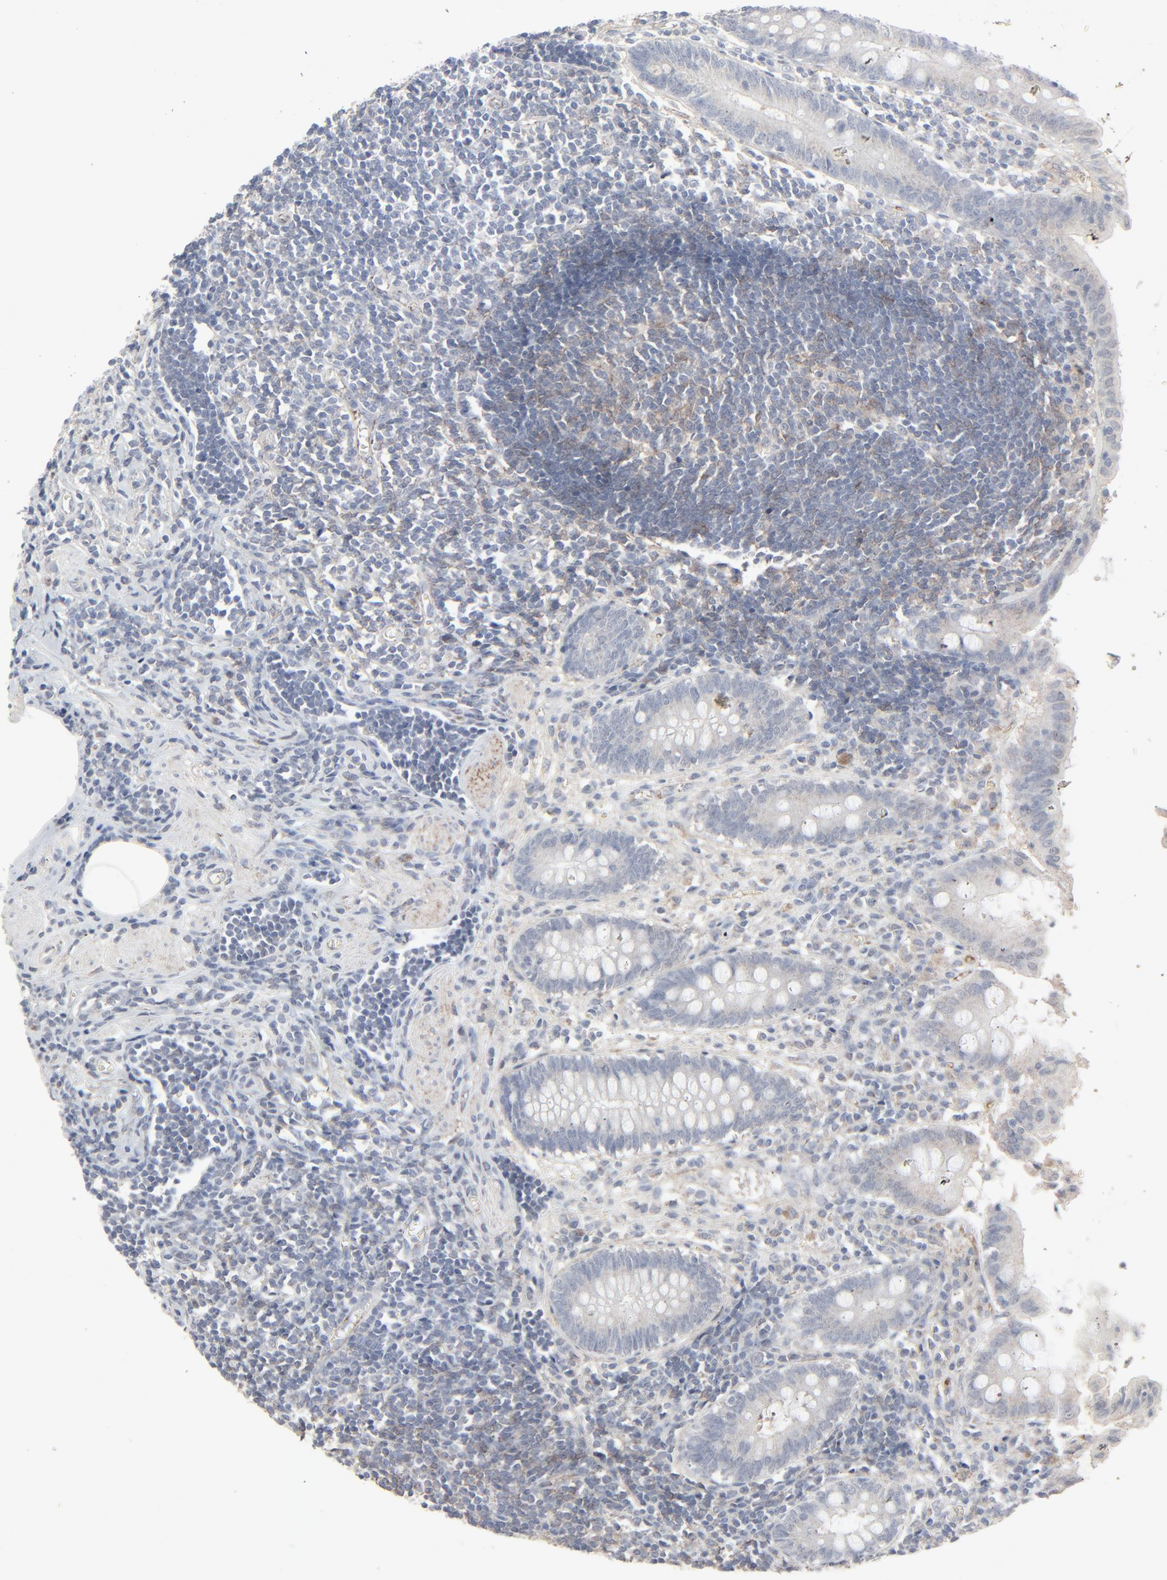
{"staining": {"intensity": "negative", "quantity": "none", "location": "none"}, "tissue": "appendix", "cell_type": "Glandular cells", "image_type": "normal", "snomed": [{"axis": "morphology", "description": "Normal tissue, NOS"}, {"axis": "topography", "description": "Appendix"}], "caption": "Human appendix stained for a protein using immunohistochemistry reveals no expression in glandular cells.", "gene": "JAM3", "patient": {"sex": "female", "age": 50}}